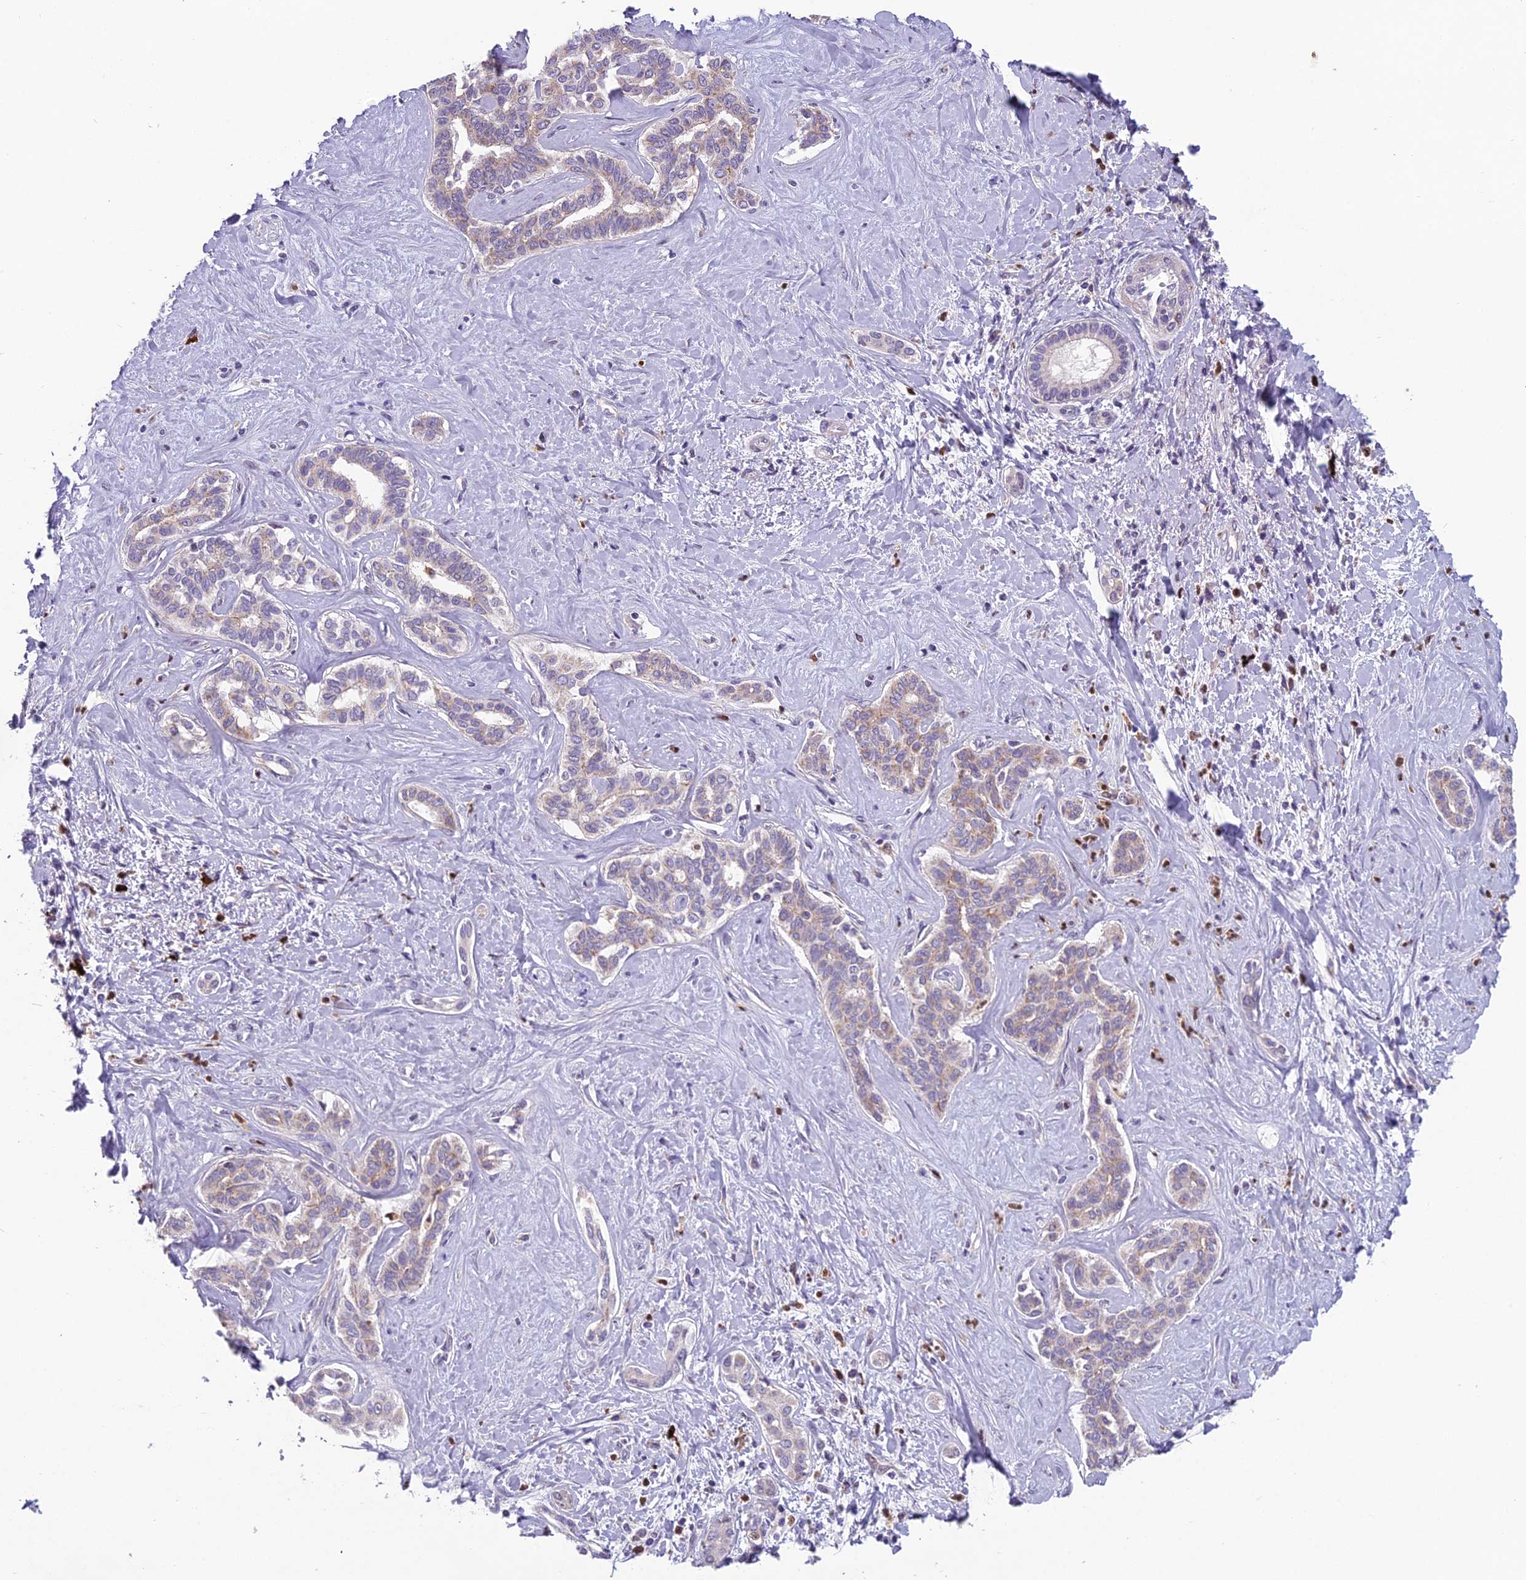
{"staining": {"intensity": "weak", "quantity": "25%-75%", "location": "cytoplasmic/membranous"}, "tissue": "liver cancer", "cell_type": "Tumor cells", "image_type": "cancer", "snomed": [{"axis": "morphology", "description": "Cholangiocarcinoma"}, {"axis": "topography", "description": "Liver"}], "caption": "The image shows immunohistochemical staining of cholangiocarcinoma (liver). There is weak cytoplasmic/membranous positivity is appreciated in approximately 25%-75% of tumor cells.", "gene": "ENSG00000188897", "patient": {"sex": "female", "age": 77}}